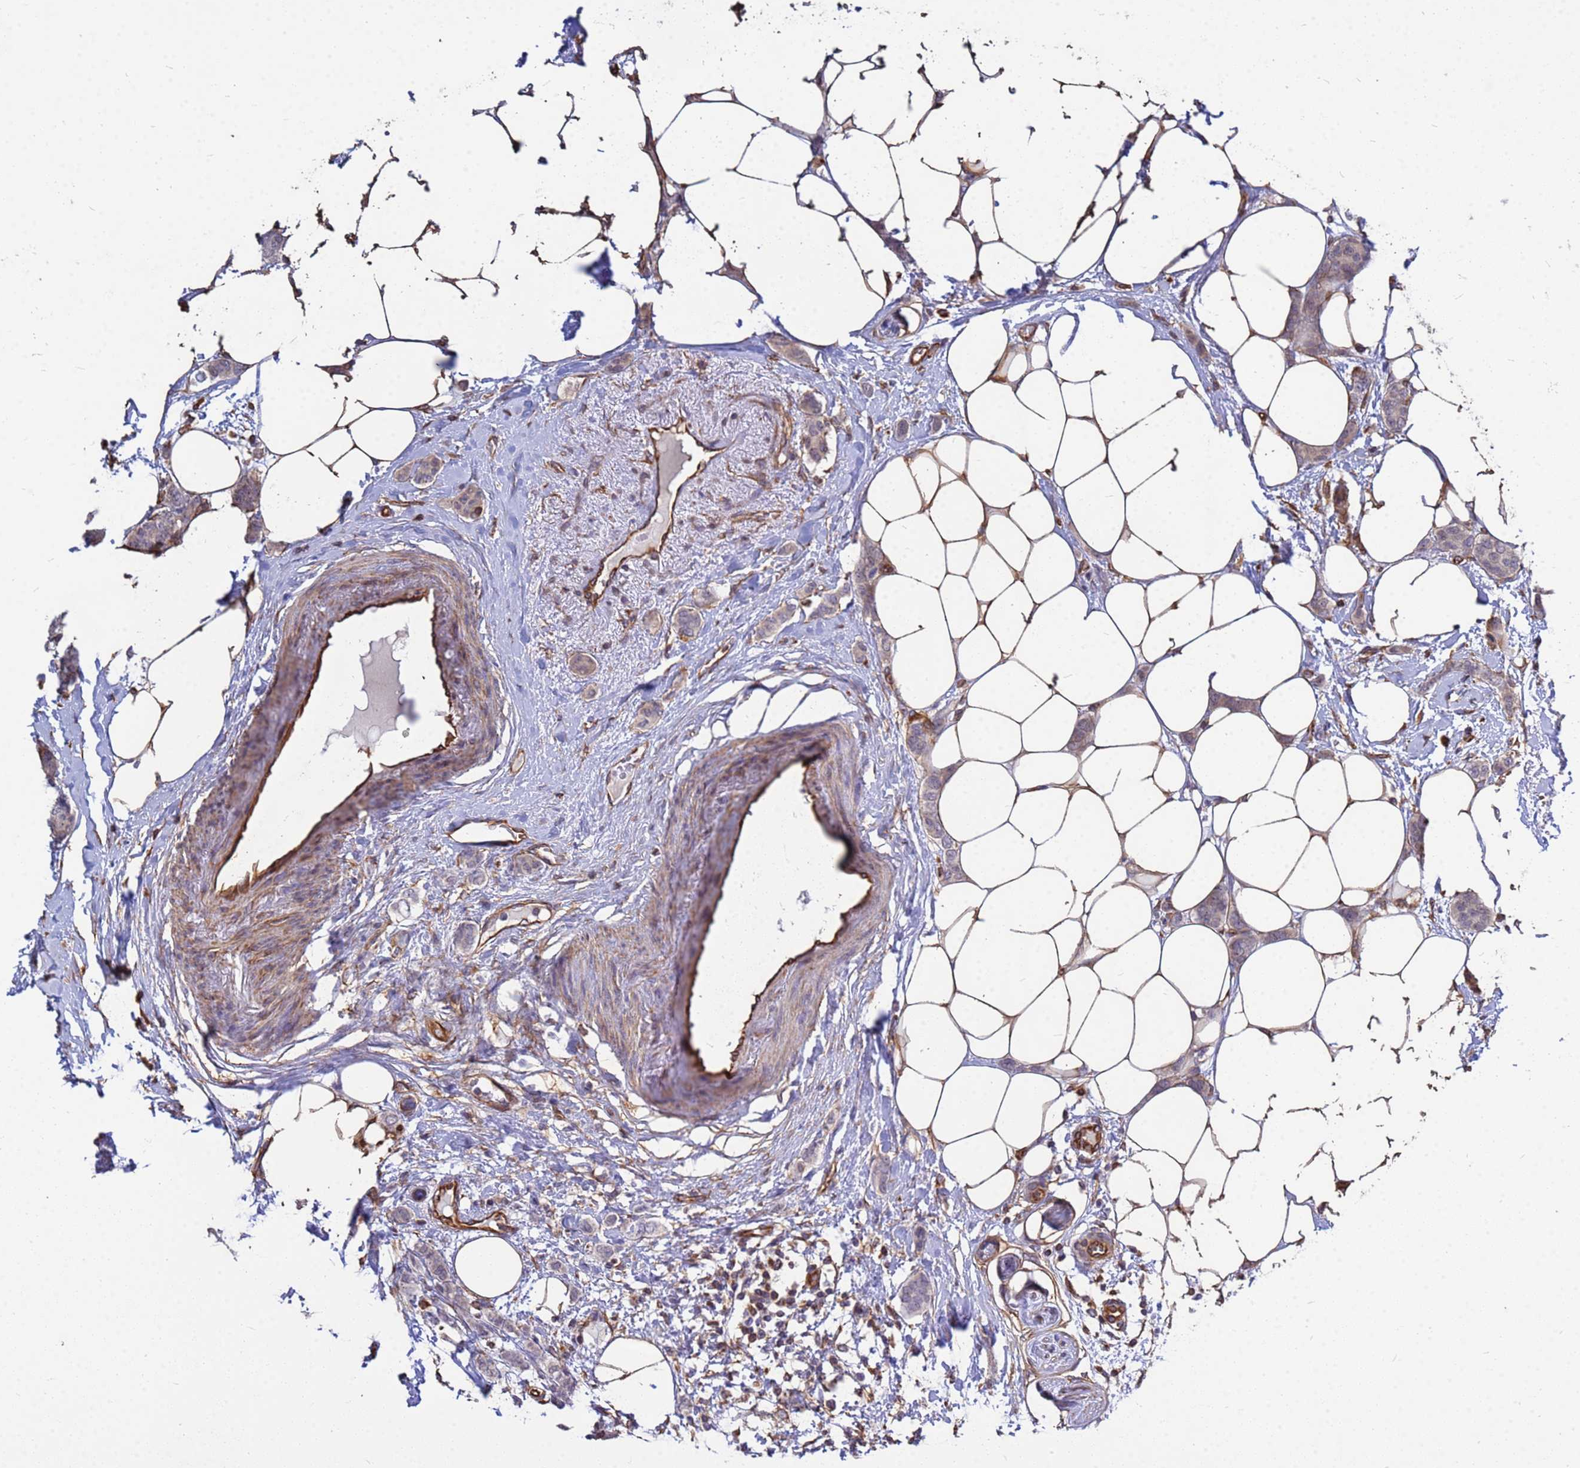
{"staining": {"intensity": "weak", "quantity": "25%-75%", "location": "cytoplasmic/membranous"}, "tissue": "breast cancer", "cell_type": "Tumor cells", "image_type": "cancer", "snomed": [{"axis": "morphology", "description": "Duct carcinoma"}, {"axis": "topography", "description": "Breast"}], "caption": "Tumor cells reveal low levels of weak cytoplasmic/membranous staining in approximately 25%-75% of cells in human intraductal carcinoma (breast). The staining was performed using DAB to visualize the protein expression in brown, while the nuclei were stained in blue with hematoxylin (Magnification: 20x).", "gene": "TCEAL3", "patient": {"sex": "female", "age": 72}}